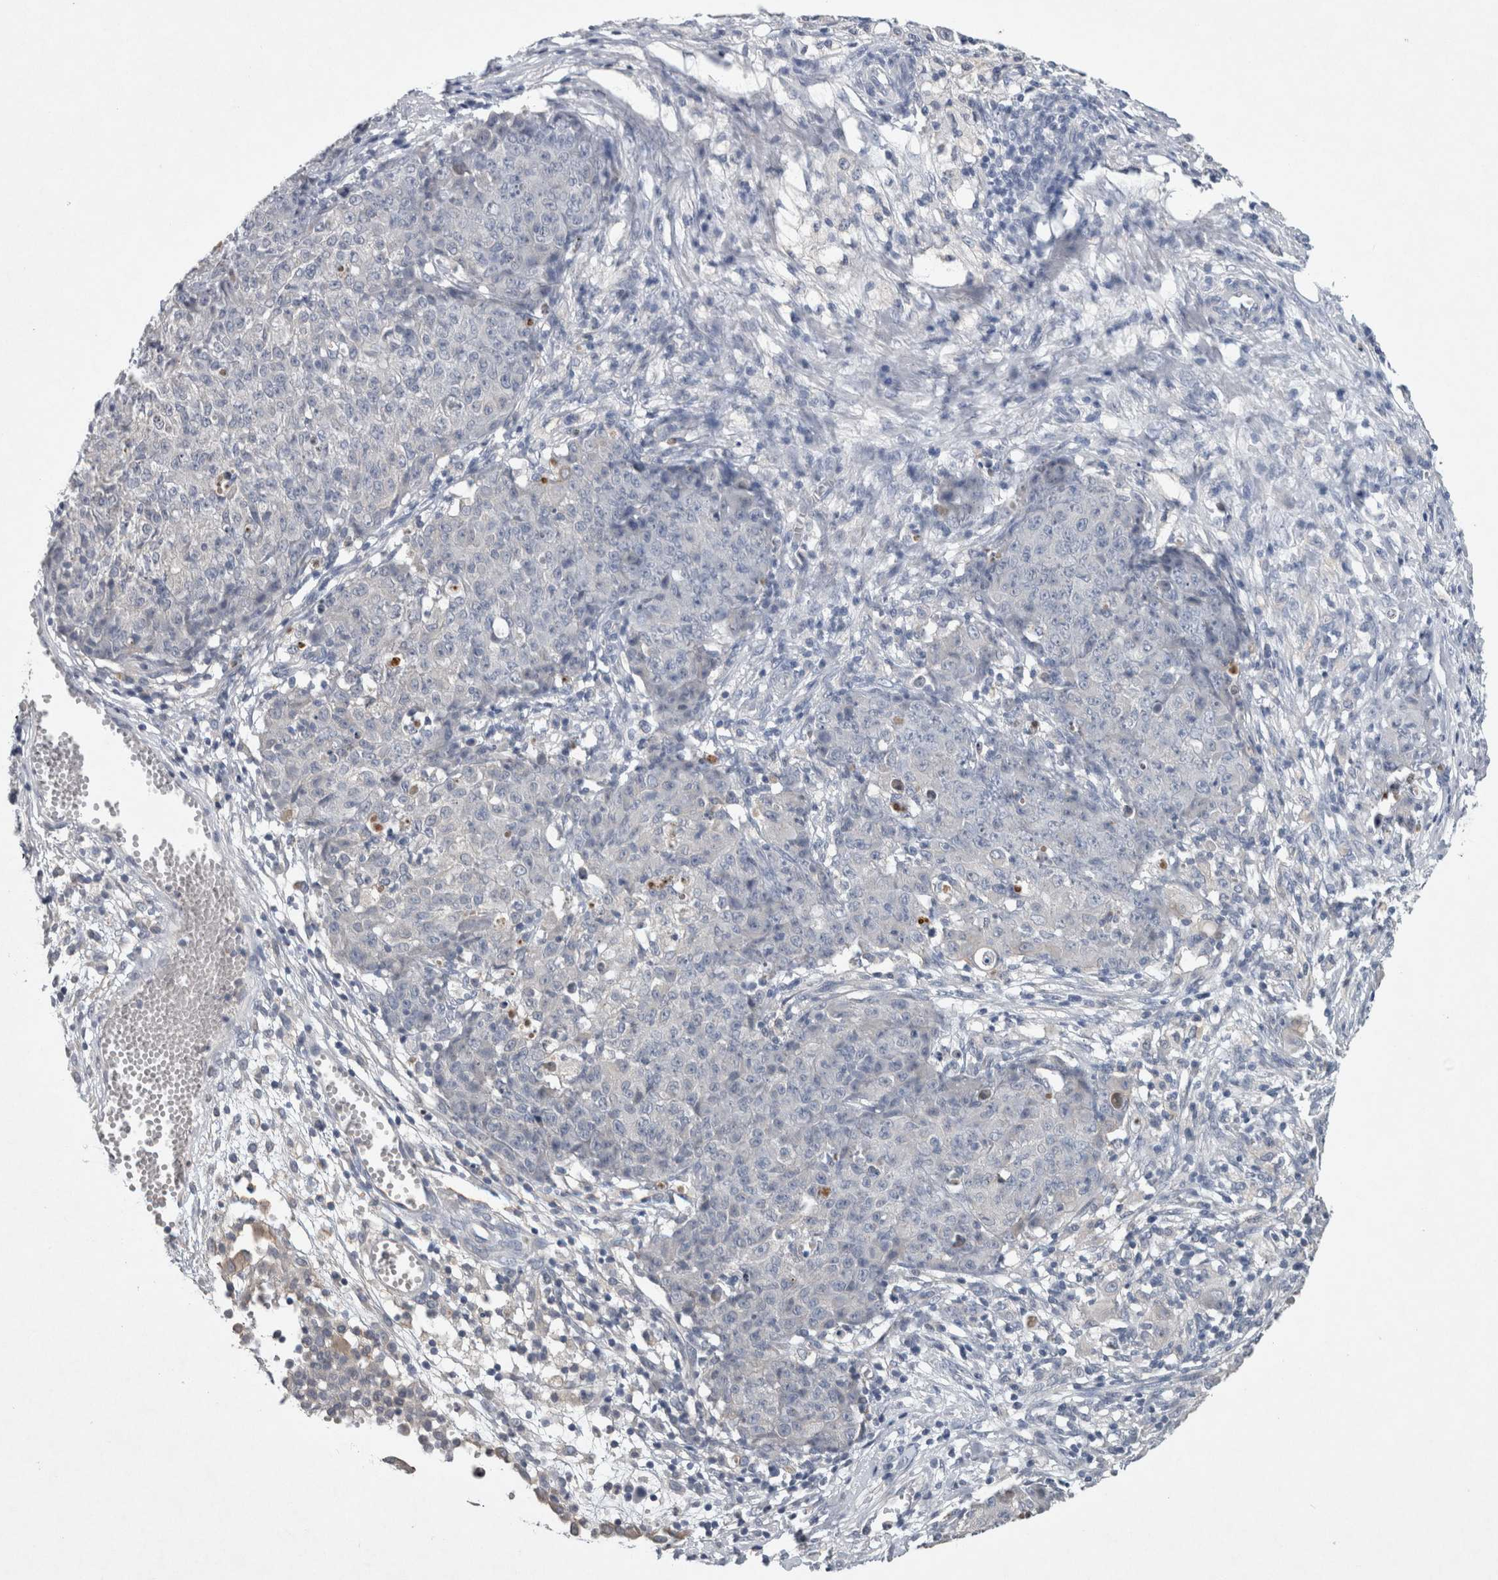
{"staining": {"intensity": "negative", "quantity": "none", "location": "none"}, "tissue": "ovarian cancer", "cell_type": "Tumor cells", "image_type": "cancer", "snomed": [{"axis": "morphology", "description": "Carcinoma, endometroid"}, {"axis": "topography", "description": "Ovary"}], "caption": "Immunohistochemistry of human ovarian endometroid carcinoma exhibits no positivity in tumor cells.", "gene": "HEXD", "patient": {"sex": "female", "age": 42}}